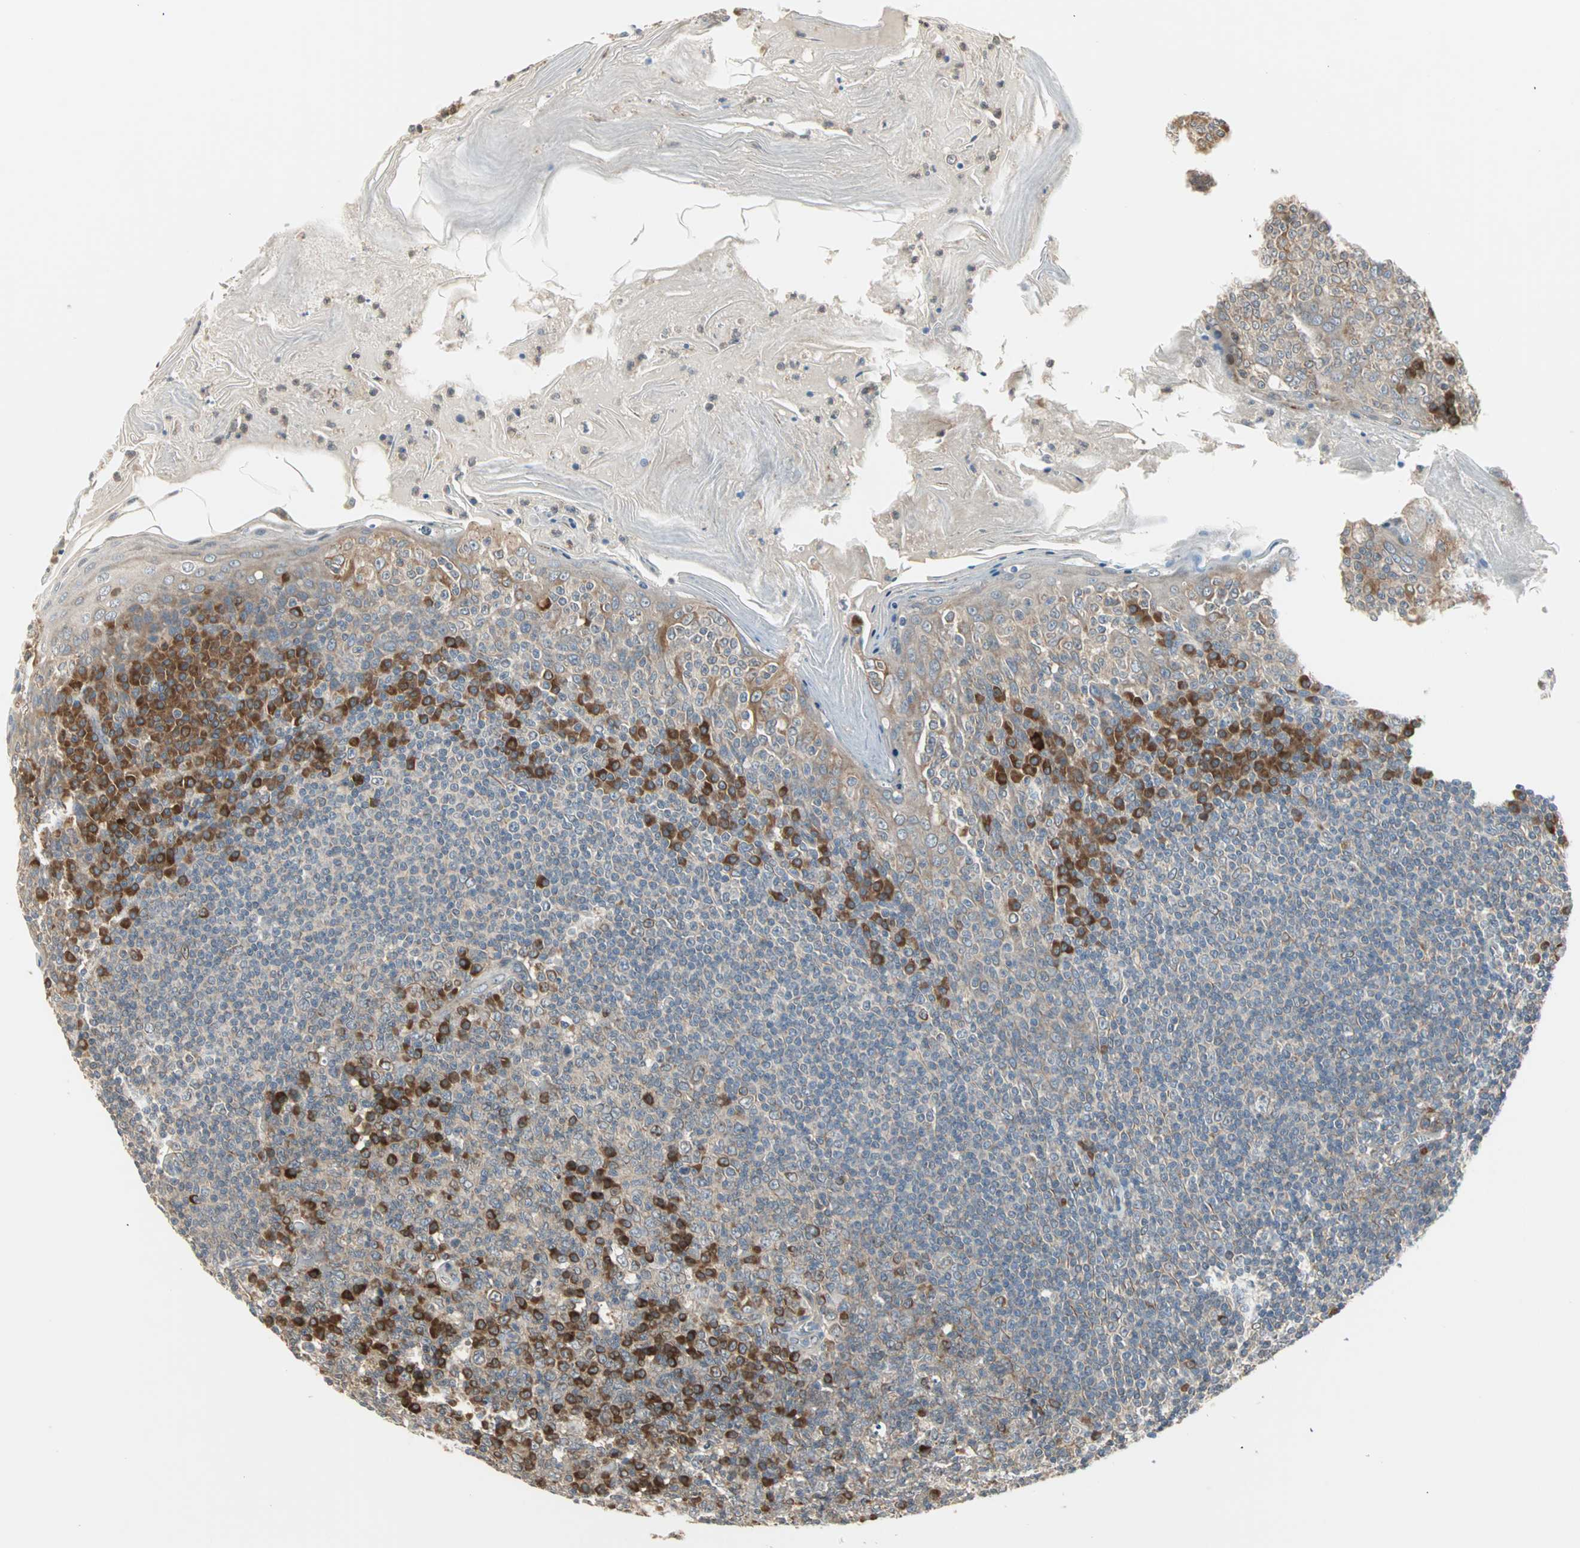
{"staining": {"intensity": "strong", "quantity": "25%-75%", "location": "cytoplasmic/membranous"}, "tissue": "tonsil", "cell_type": "Germinal center cells", "image_type": "normal", "snomed": [{"axis": "morphology", "description": "Normal tissue, NOS"}, {"axis": "topography", "description": "Tonsil"}], "caption": "Human tonsil stained for a protein (brown) reveals strong cytoplasmic/membranous positive staining in about 25%-75% of germinal center cells.", "gene": "SAR1A", "patient": {"sex": "male", "age": 31}}